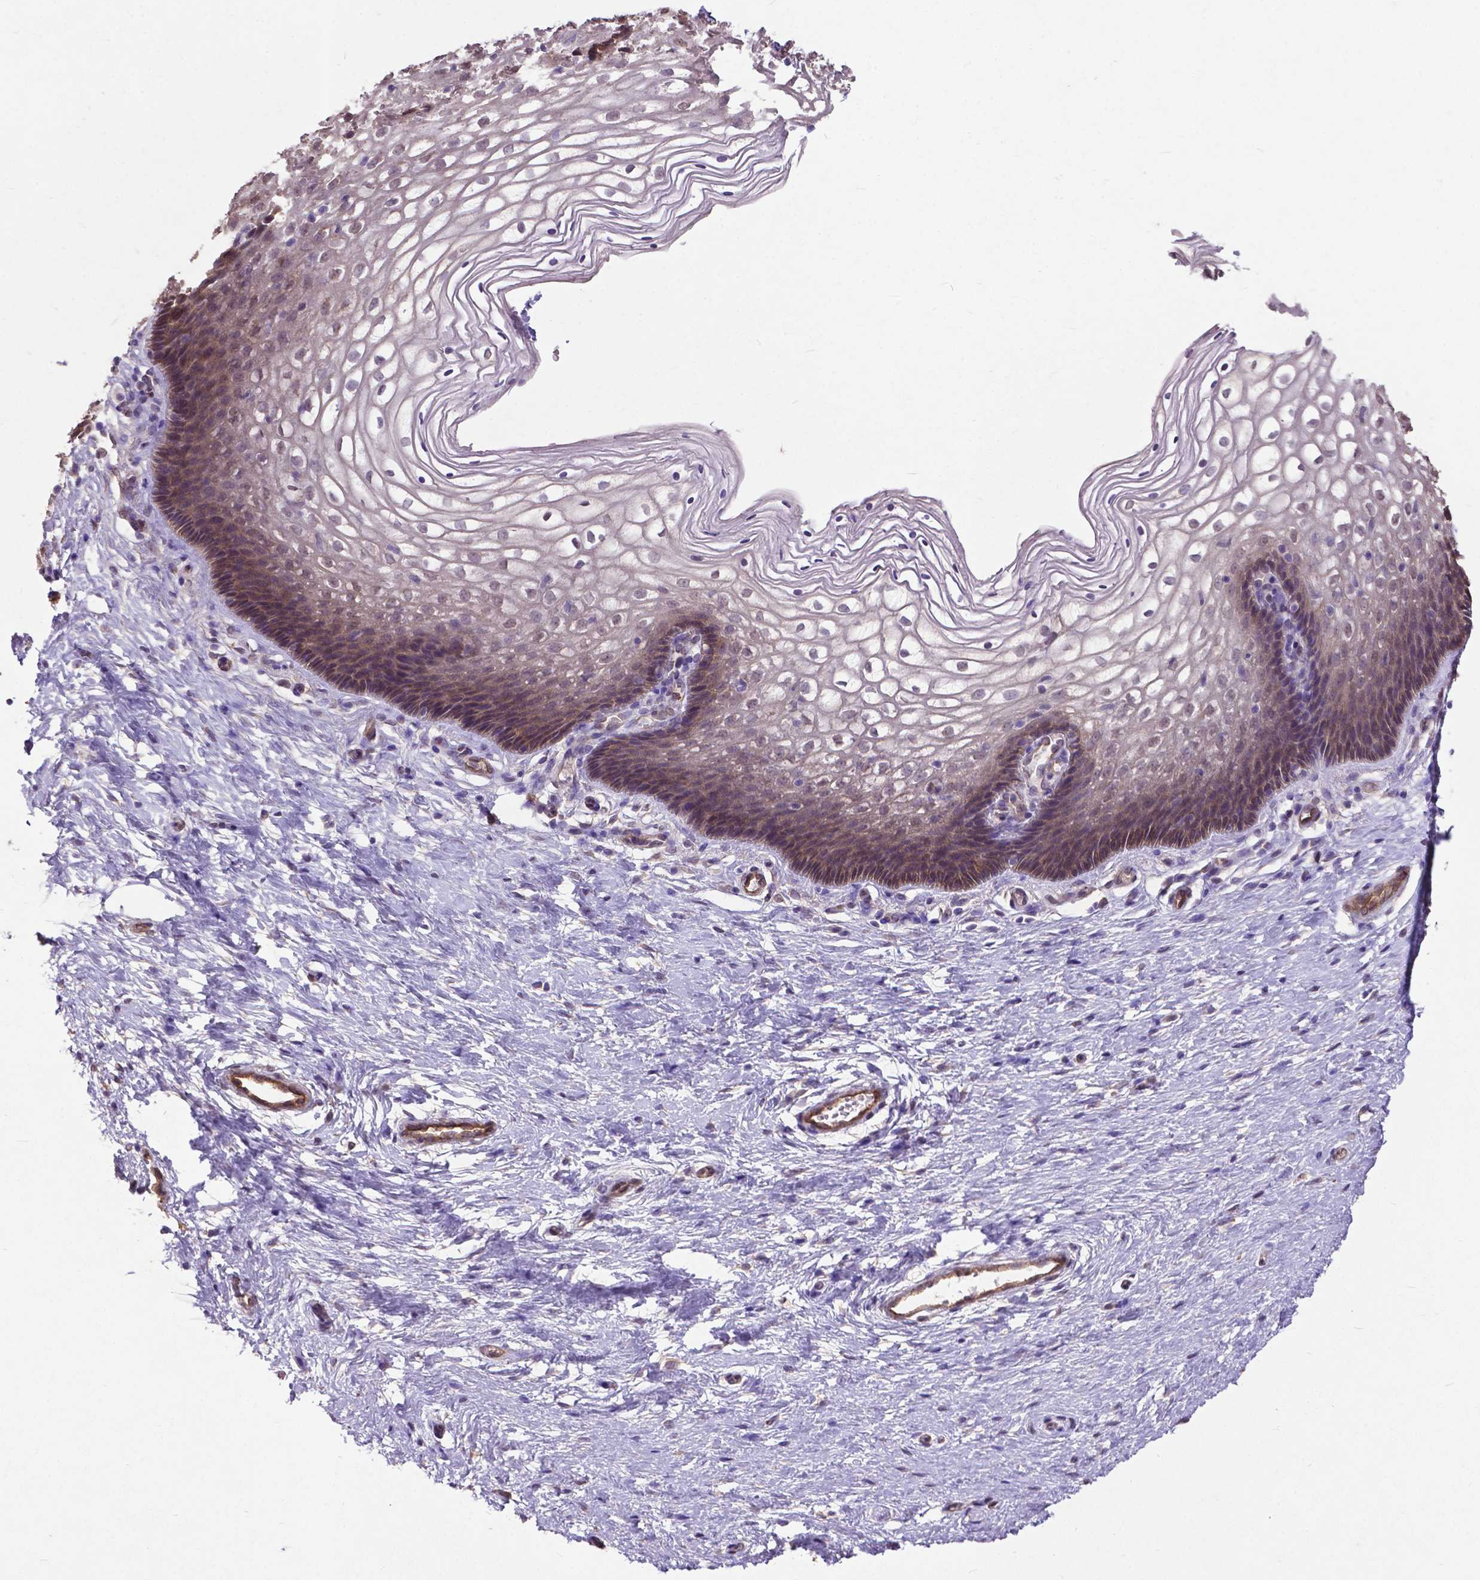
{"staining": {"intensity": "weak", "quantity": ">75%", "location": "cytoplasmic/membranous"}, "tissue": "cervix", "cell_type": "Glandular cells", "image_type": "normal", "snomed": [{"axis": "morphology", "description": "Normal tissue, NOS"}, {"axis": "topography", "description": "Cervix"}], "caption": "This is a micrograph of immunohistochemistry staining of benign cervix, which shows weak expression in the cytoplasmic/membranous of glandular cells.", "gene": "PDLIM1", "patient": {"sex": "female", "age": 34}}